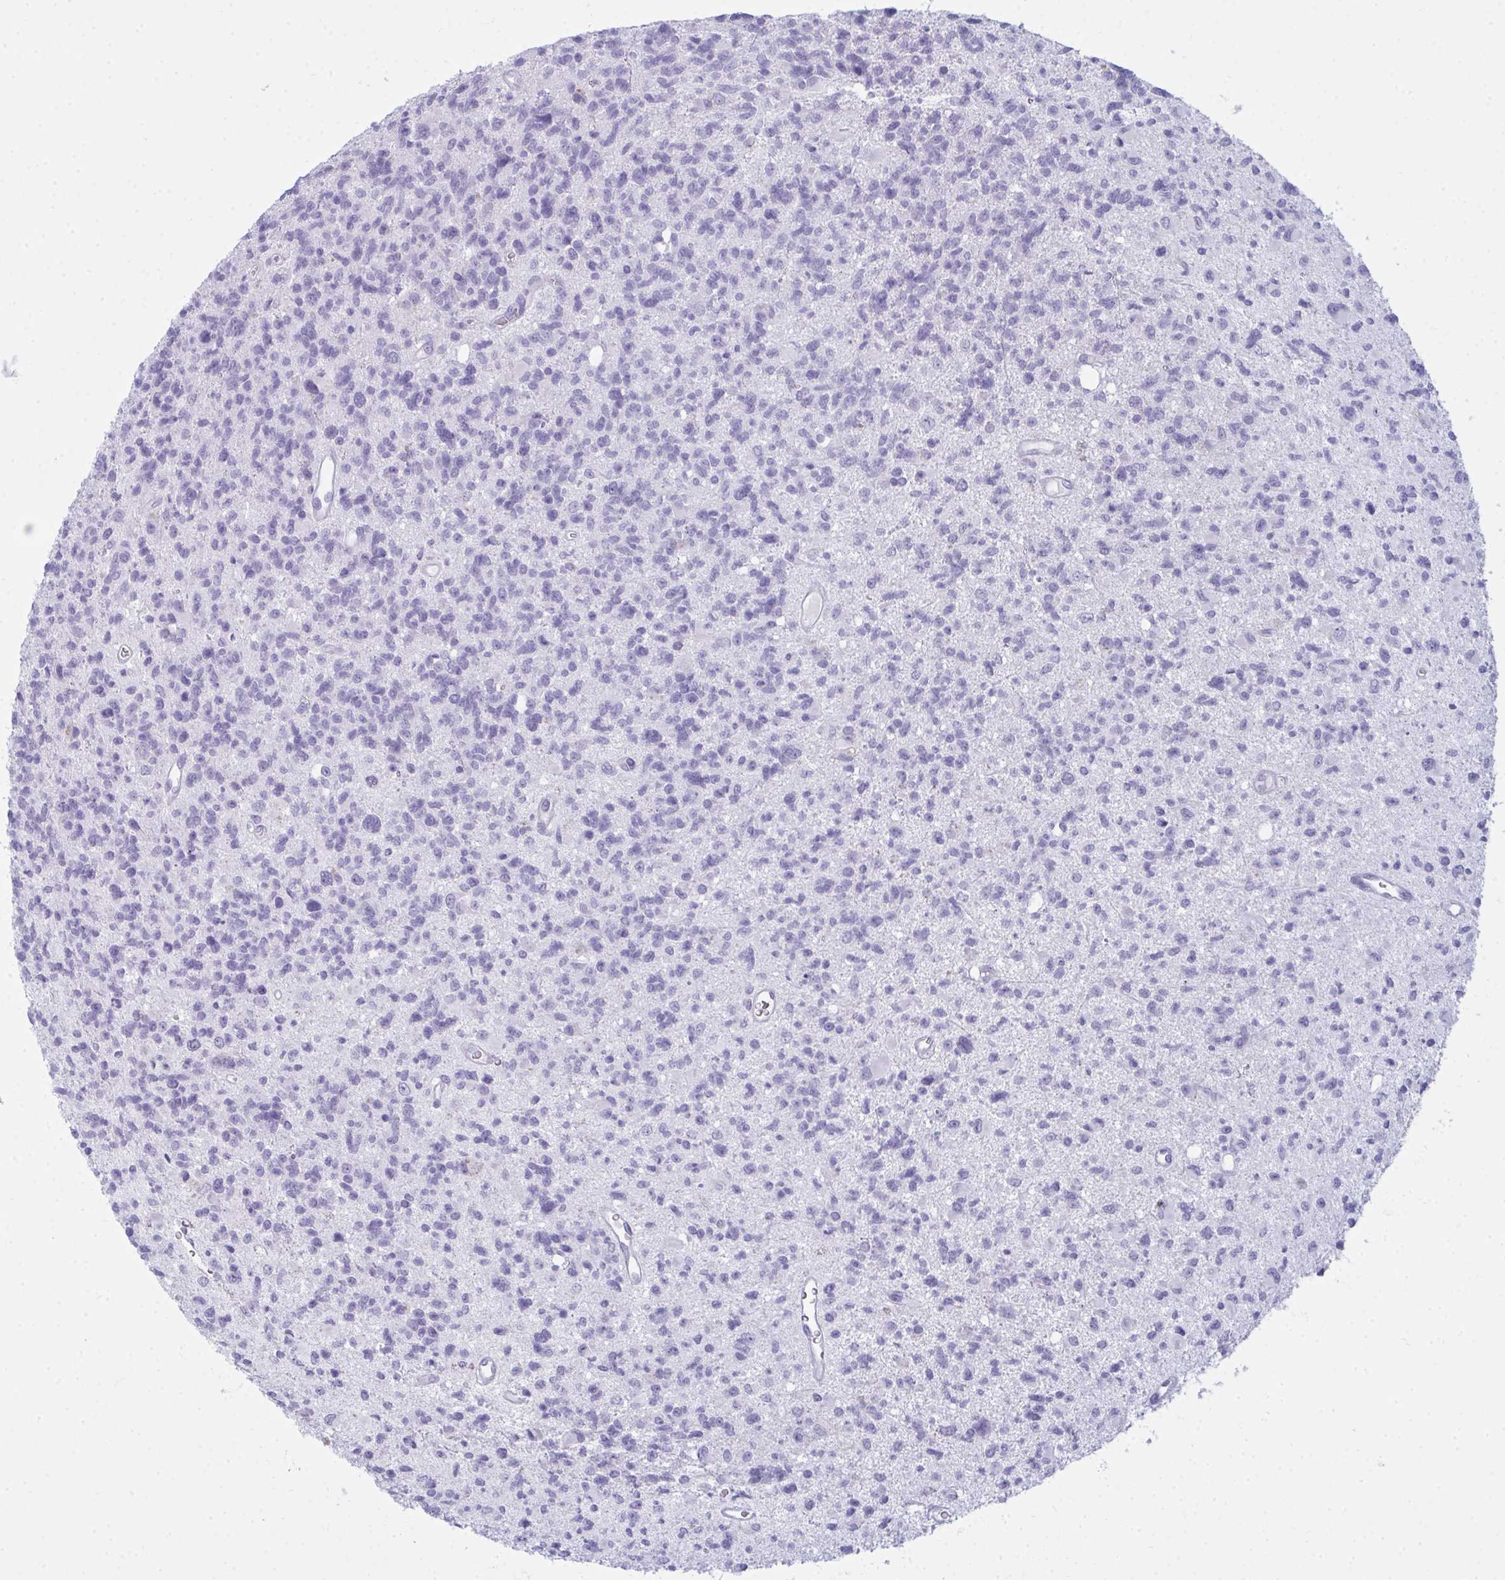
{"staining": {"intensity": "negative", "quantity": "none", "location": "none"}, "tissue": "glioma", "cell_type": "Tumor cells", "image_type": "cancer", "snomed": [{"axis": "morphology", "description": "Glioma, malignant, High grade"}, {"axis": "topography", "description": "Brain"}], "caption": "Immunohistochemistry image of neoplastic tissue: human glioma stained with DAB (3,3'-diaminobenzidine) demonstrates no significant protein staining in tumor cells.", "gene": "SERPINB10", "patient": {"sex": "male", "age": 29}}